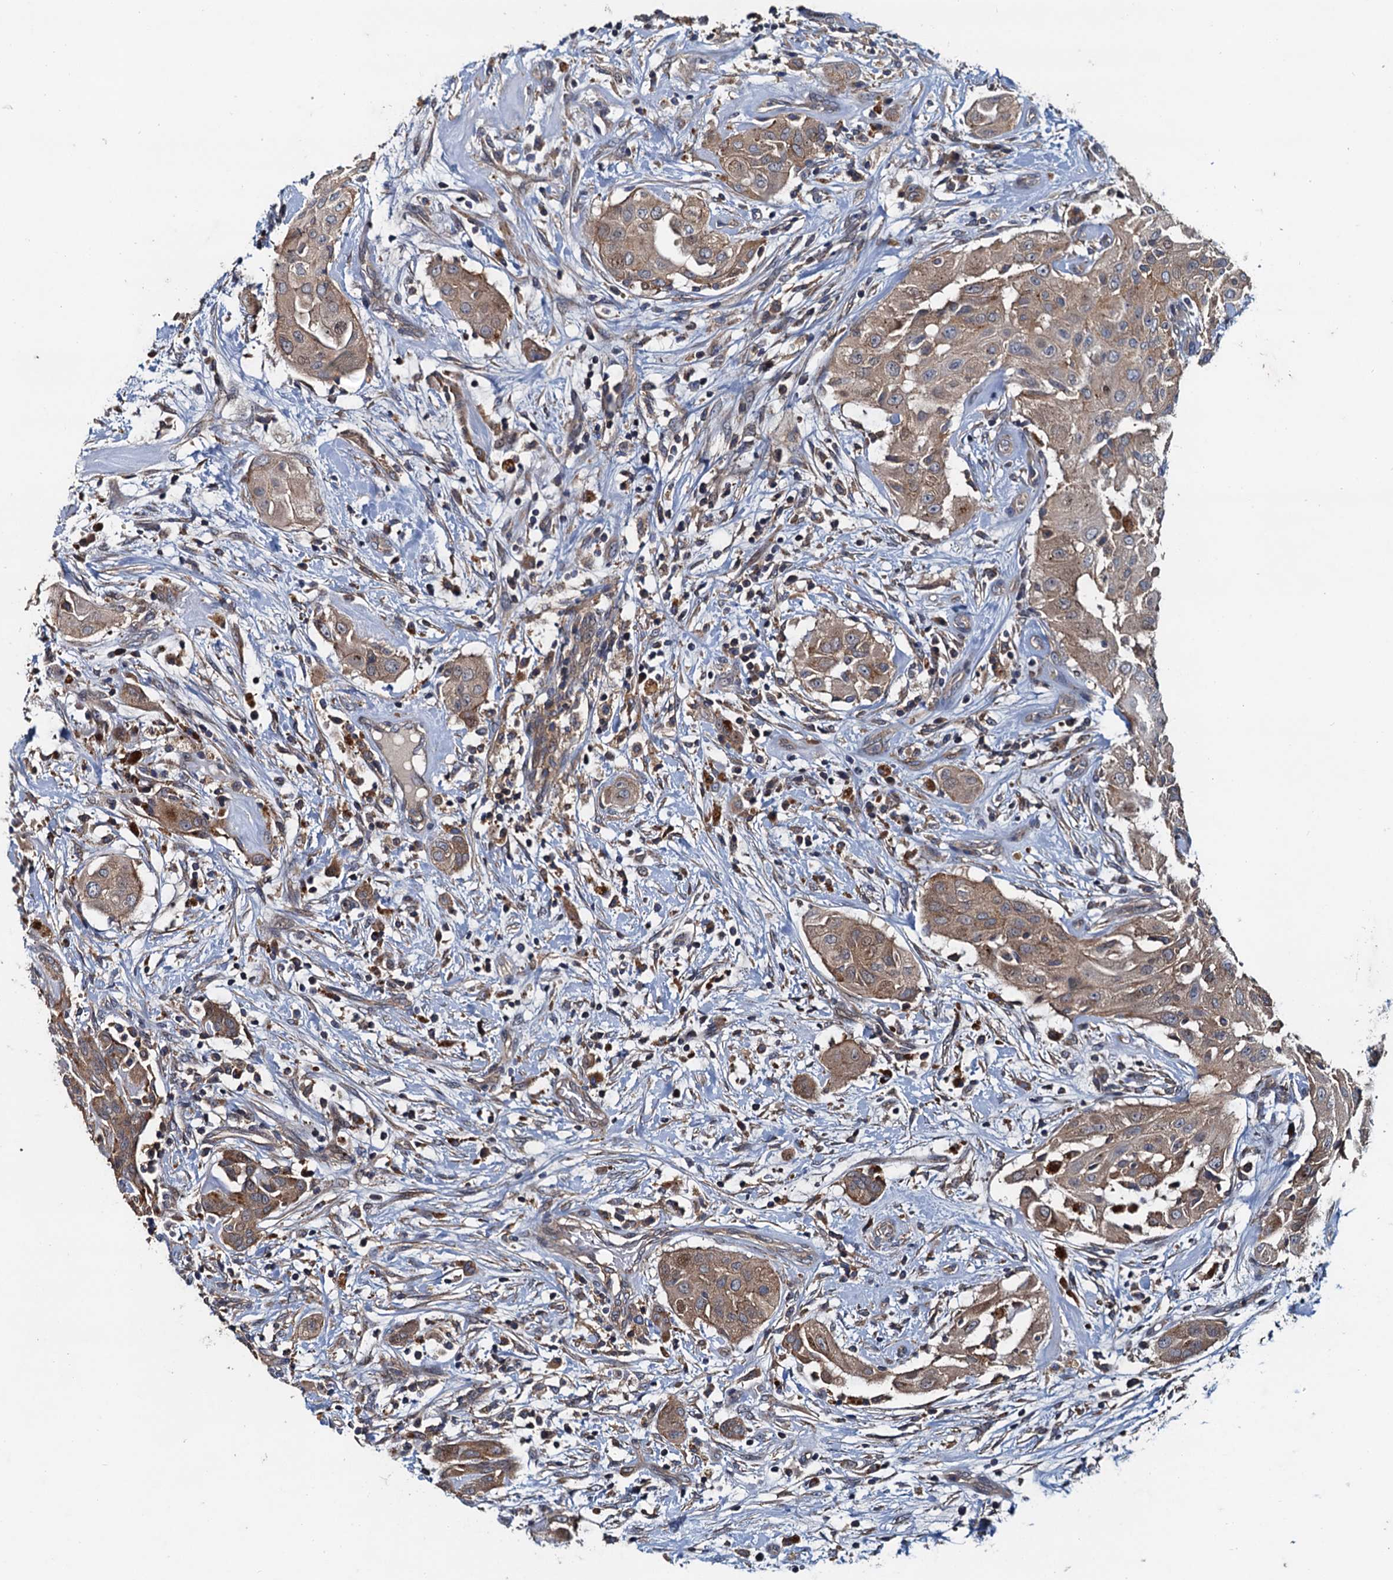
{"staining": {"intensity": "moderate", "quantity": ">75%", "location": "cytoplasmic/membranous"}, "tissue": "thyroid cancer", "cell_type": "Tumor cells", "image_type": "cancer", "snomed": [{"axis": "morphology", "description": "Papillary adenocarcinoma, NOS"}, {"axis": "topography", "description": "Thyroid gland"}], "caption": "Immunohistochemical staining of human thyroid papillary adenocarcinoma demonstrates moderate cytoplasmic/membranous protein positivity in about >75% of tumor cells.", "gene": "EFL1", "patient": {"sex": "female", "age": 59}}